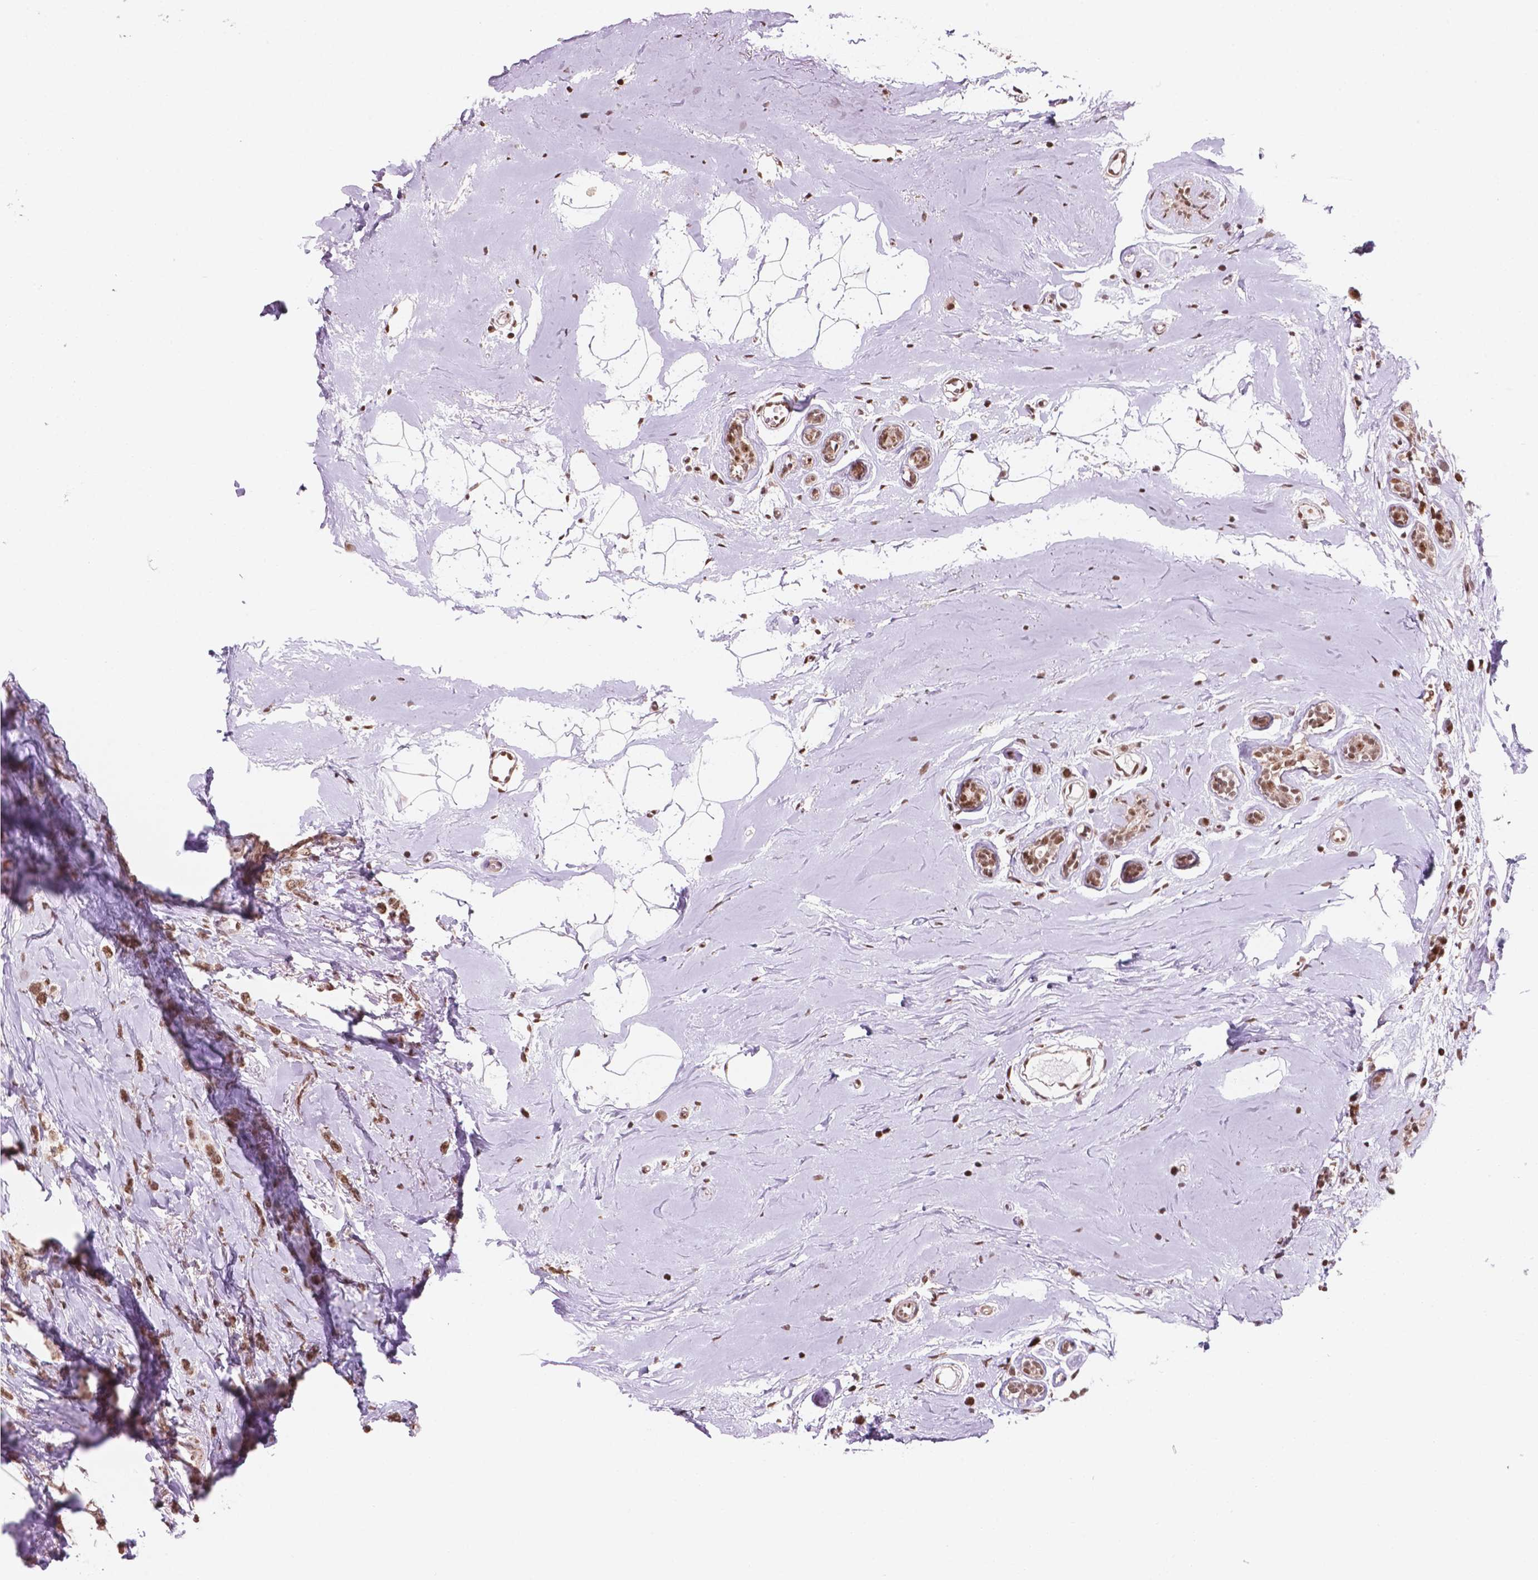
{"staining": {"intensity": "moderate", "quantity": ">75%", "location": "nuclear"}, "tissue": "breast cancer", "cell_type": "Tumor cells", "image_type": "cancer", "snomed": [{"axis": "morphology", "description": "Duct carcinoma"}, {"axis": "topography", "description": "Breast"}], "caption": "IHC micrograph of neoplastic tissue: human breast cancer stained using IHC shows medium levels of moderate protein expression localized specifically in the nuclear of tumor cells, appearing as a nuclear brown color.", "gene": "NDUFA10", "patient": {"sex": "female", "age": 40}}